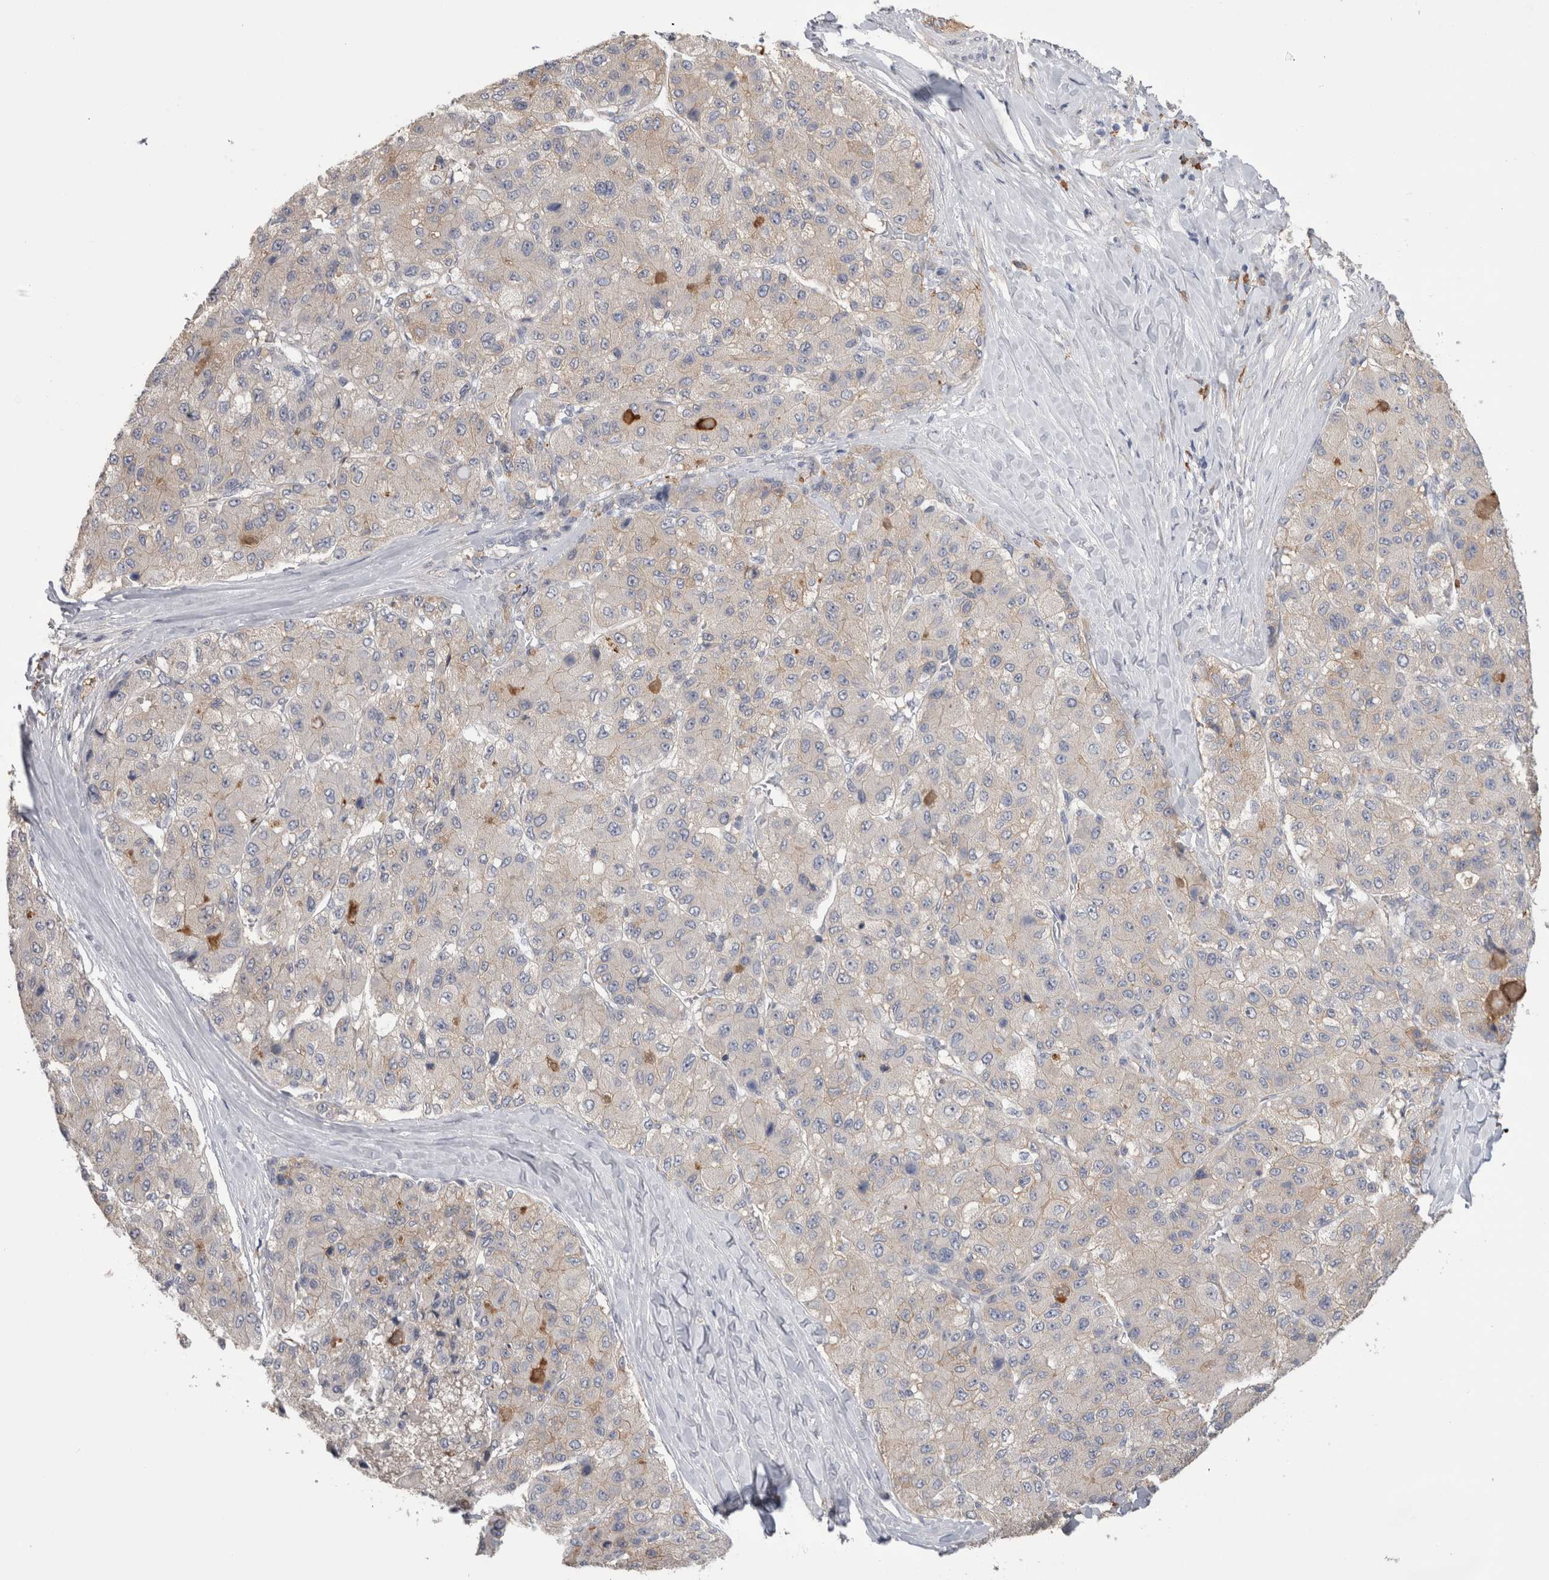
{"staining": {"intensity": "negative", "quantity": "none", "location": "none"}, "tissue": "liver cancer", "cell_type": "Tumor cells", "image_type": "cancer", "snomed": [{"axis": "morphology", "description": "Carcinoma, Hepatocellular, NOS"}, {"axis": "topography", "description": "Liver"}], "caption": "Image shows no protein positivity in tumor cells of liver cancer (hepatocellular carcinoma) tissue.", "gene": "PPP3CC", "patient": {"sex": "male", "age": 80}}